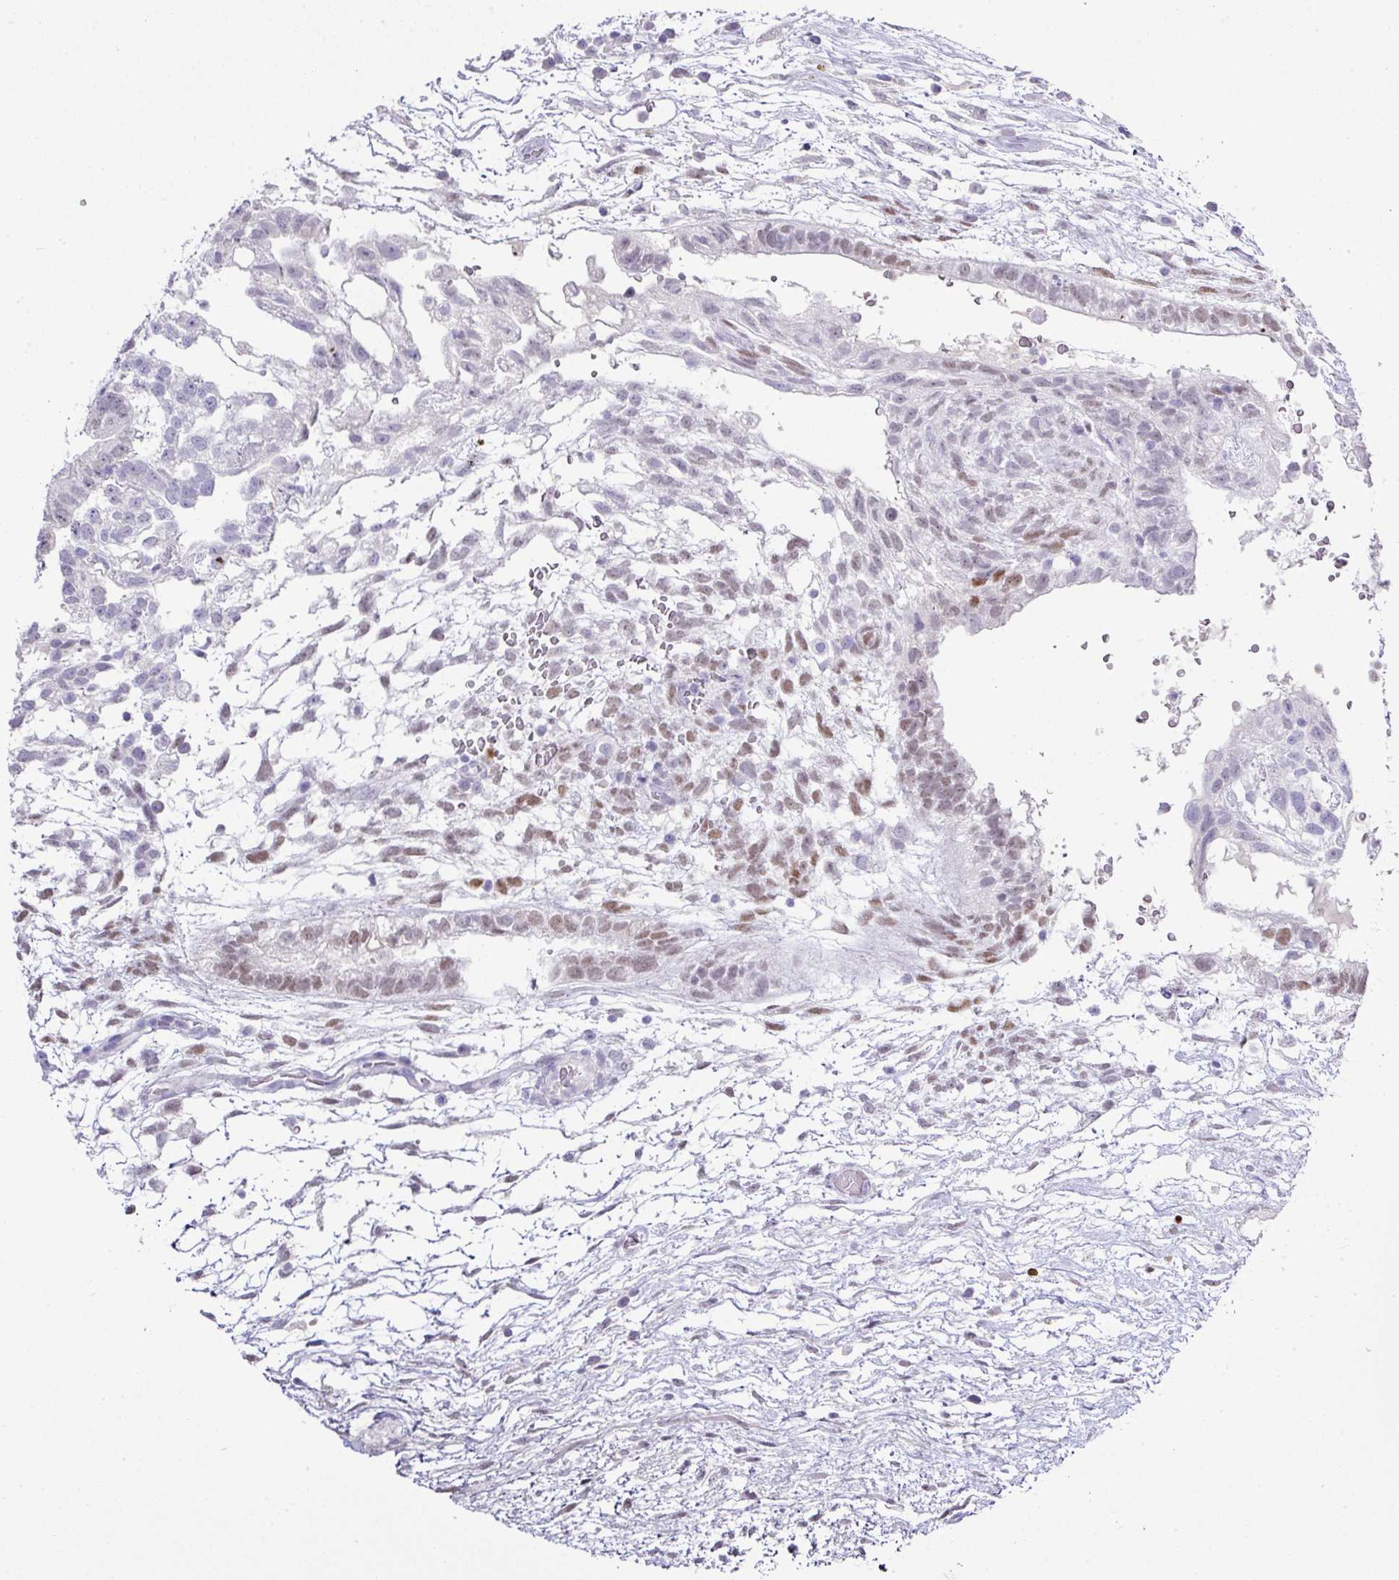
{"staining": {"intensity": "moderate", "quantity": "25%-75%", "location": "nuclear"}, "tissue": "testis cancer", "cell_type": "Tumor cells", "image_type": "cancer", "snomed": [{"axis": "morphology", "description": "Carcinoma, Embryonal, NOS"}, {"axis": "topography", "description": "Testis"}], "caption": "Protein staining reveals moderate nuclear positivity in about 25%-75% of tumor cells in testis embryonal carcinoma.", "gene": "BCL11A", "patient": {"sex": "male", "age": 32}}